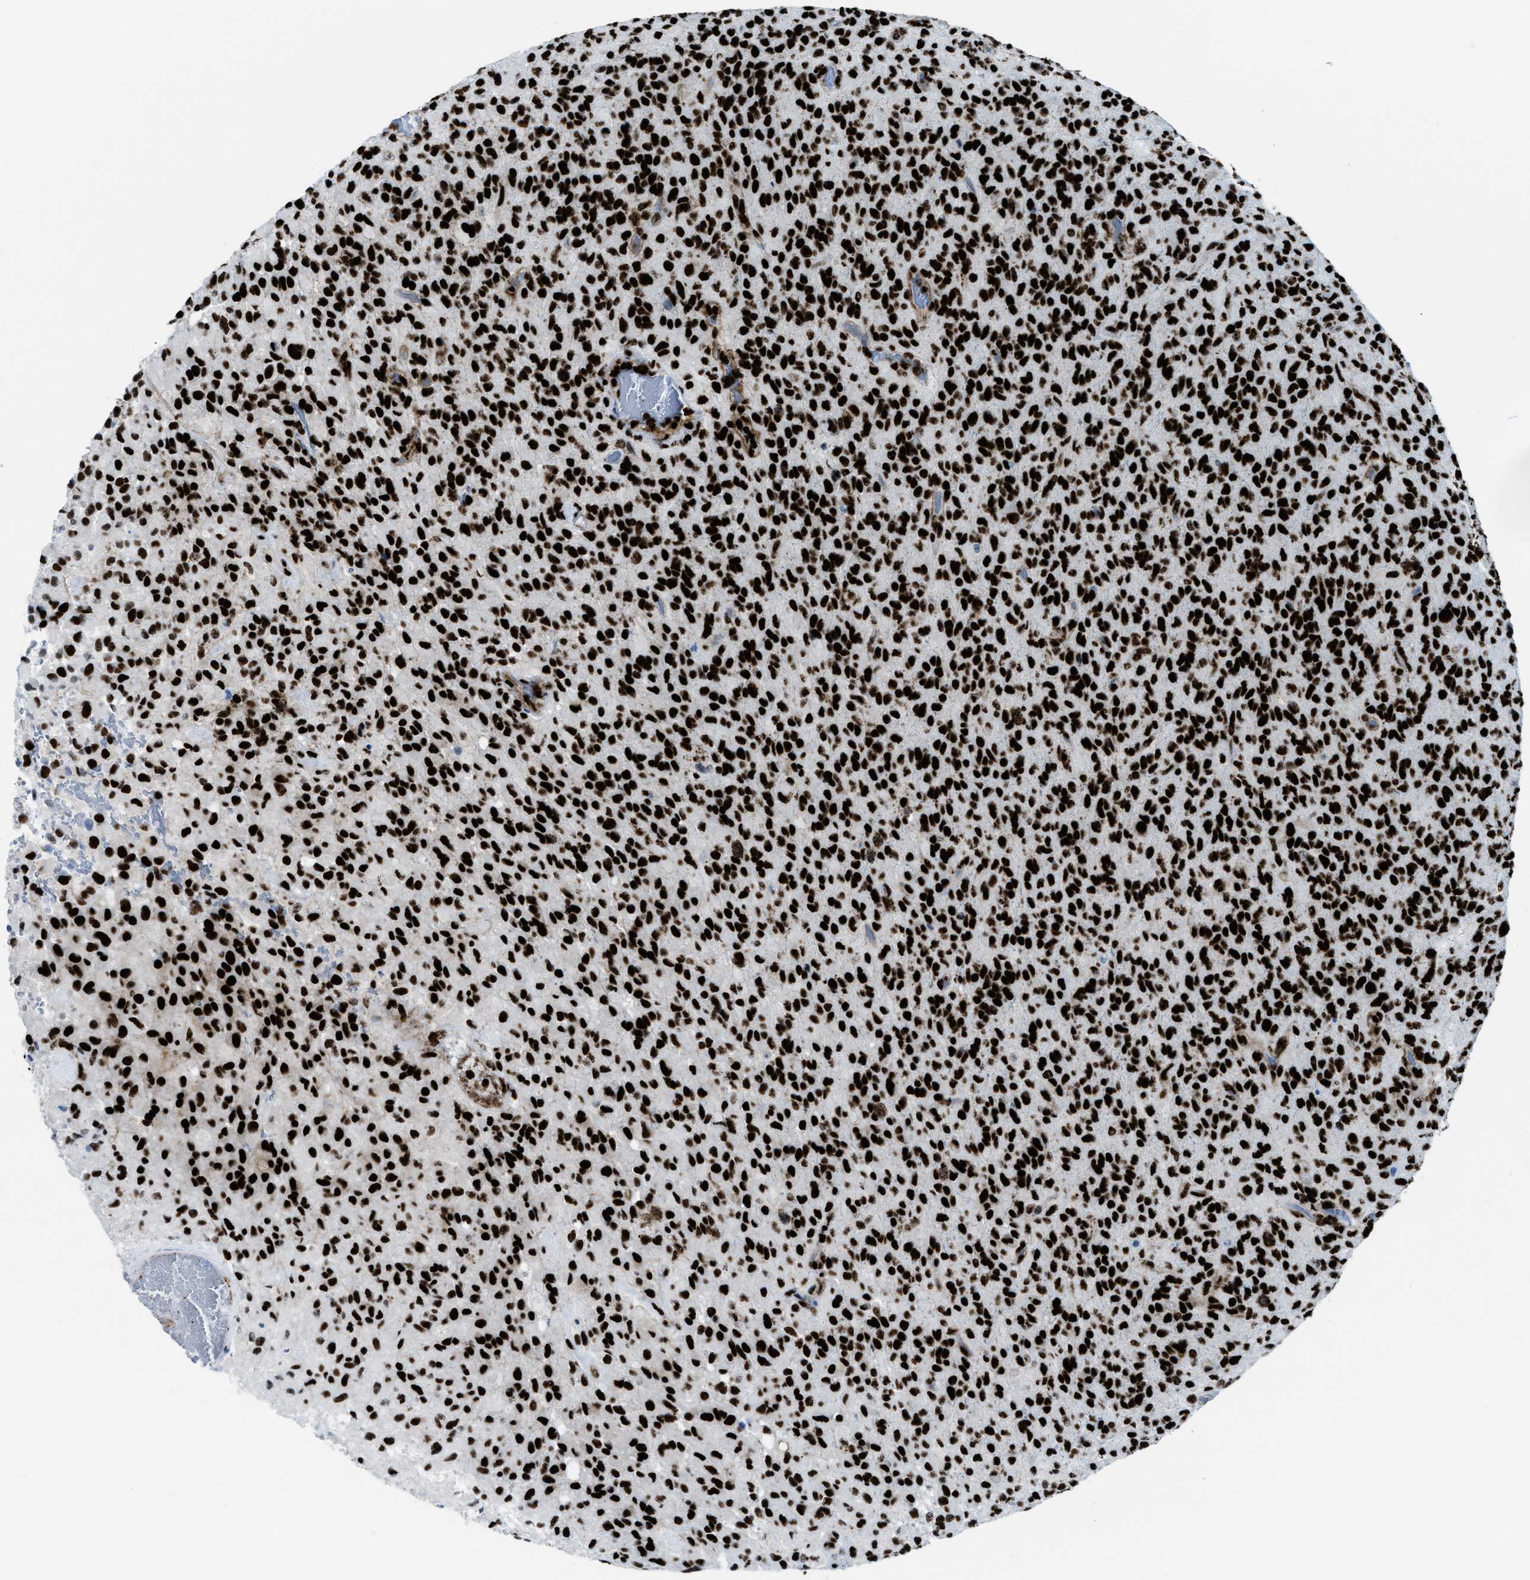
{"staining": {"intensity": "strong", "quantity": ">75%", "location": "nuclear"}, "tissue": "glioma", "cell_type": "Tumor cells", "image_type": "cancer", "snomed": [{"axis": "morphology", "description": "Glioma, malignant, High grade"}, {"axis": "topography", "description": "Brain"}], "caption": "The immunohistochemical stain shows strong nuclear staining in tumor cells of glioma tissue. (DAB (3,3'-diaminobenzidine) = brown stain, brightfield microscopy at high magnification).", "gene": "NONO", "patient": {"sex": "male", "age": 71}}